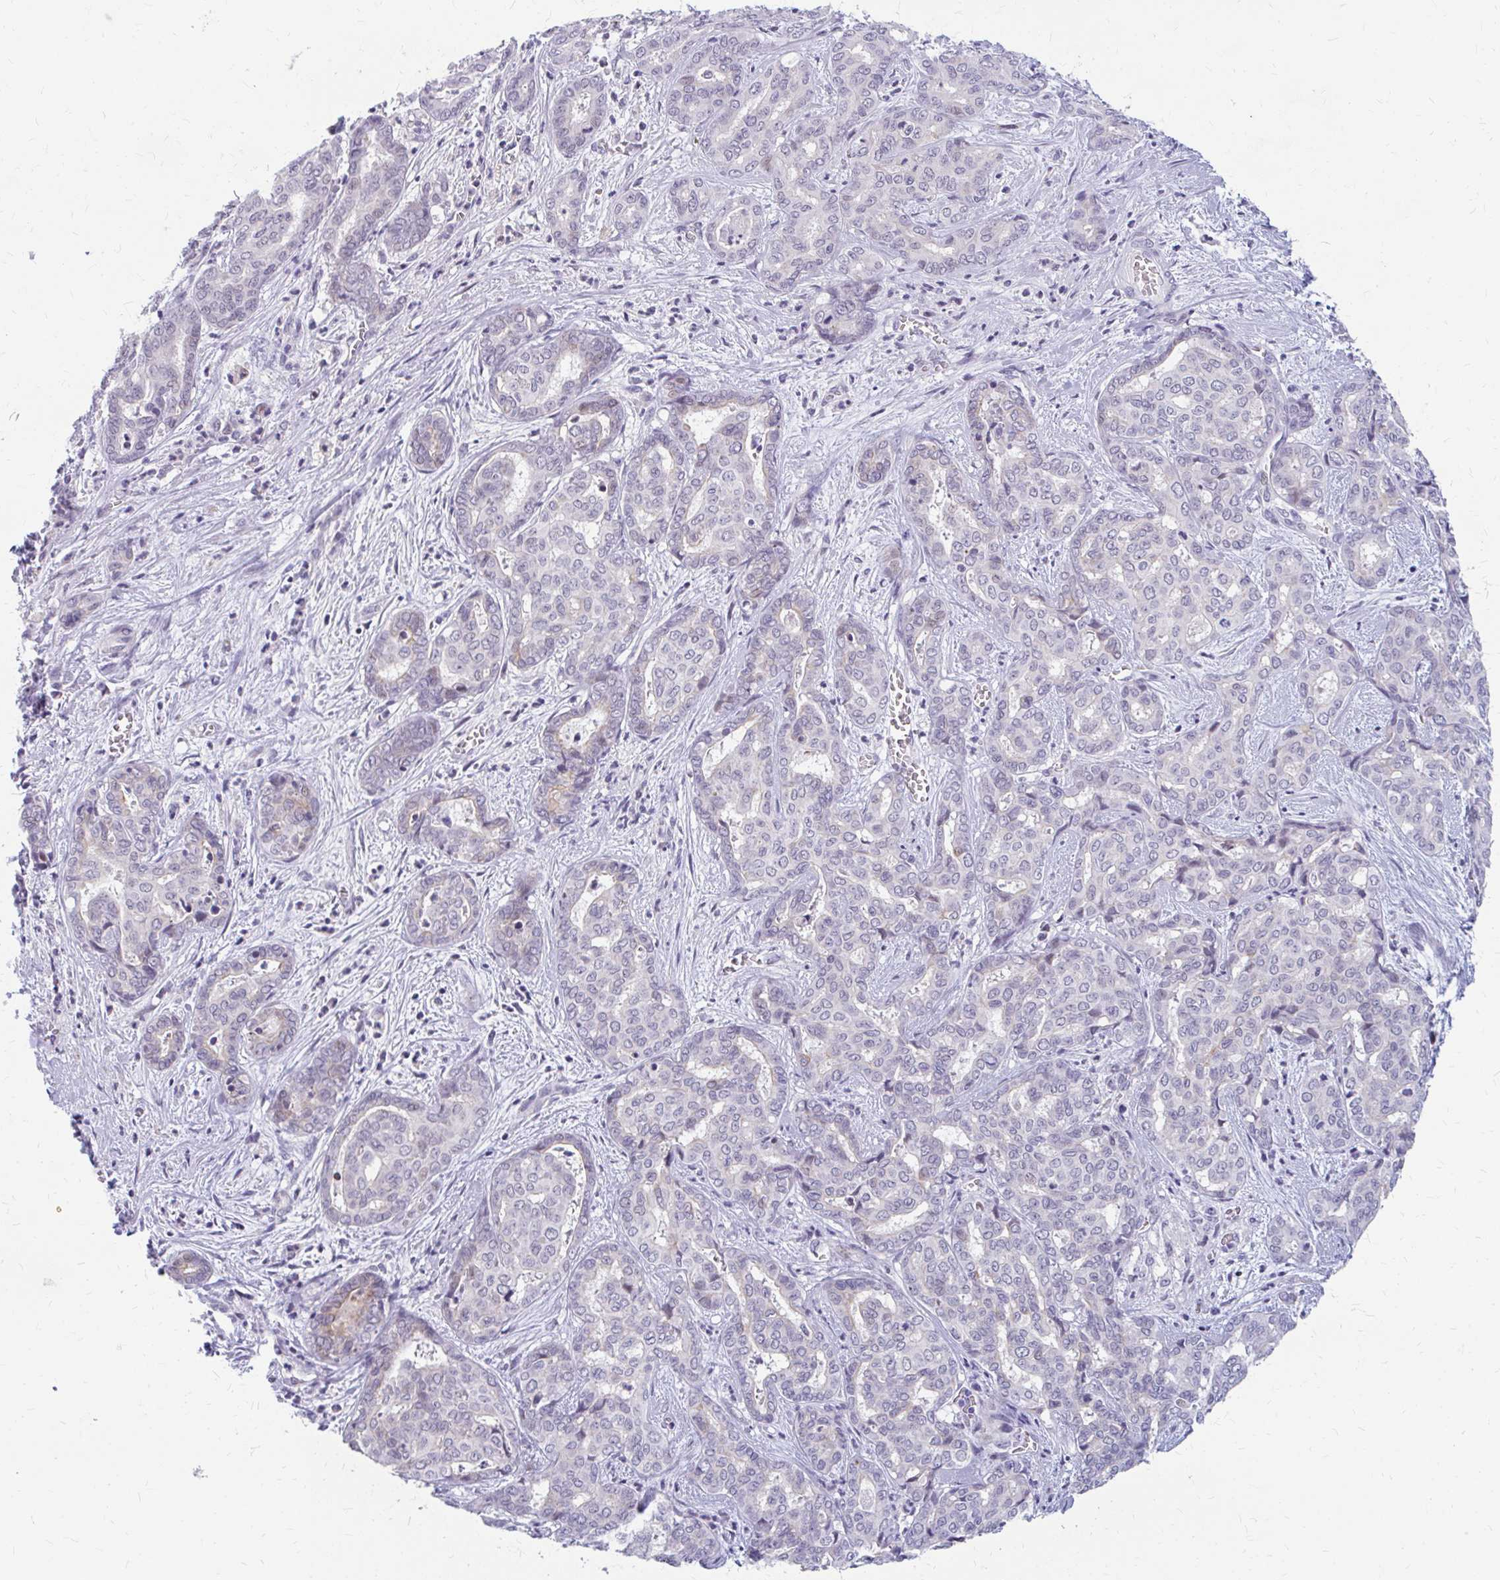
{"staining": {"intensity": "weak", "quantity": "<25%", "location": "cytoplasmic/membranous,nuclear"}, "tissue": "liver cancer", "cell_type": "Tumor cells", "image_type": "cancer", "snomed": [{"axis": "morphology", "description": "Cholangiocarcinoma"}, {"axis": "topography", "description": "Liver"}], "caption": "Immunohistochemistry (IHC) of human liver cancer (cholangiocarcinoma) reveals no positivity in tumor cells. Nuclei are stained in blue.", "gene": "RGS16", "patient": {"sex": "female", "age": 64}}